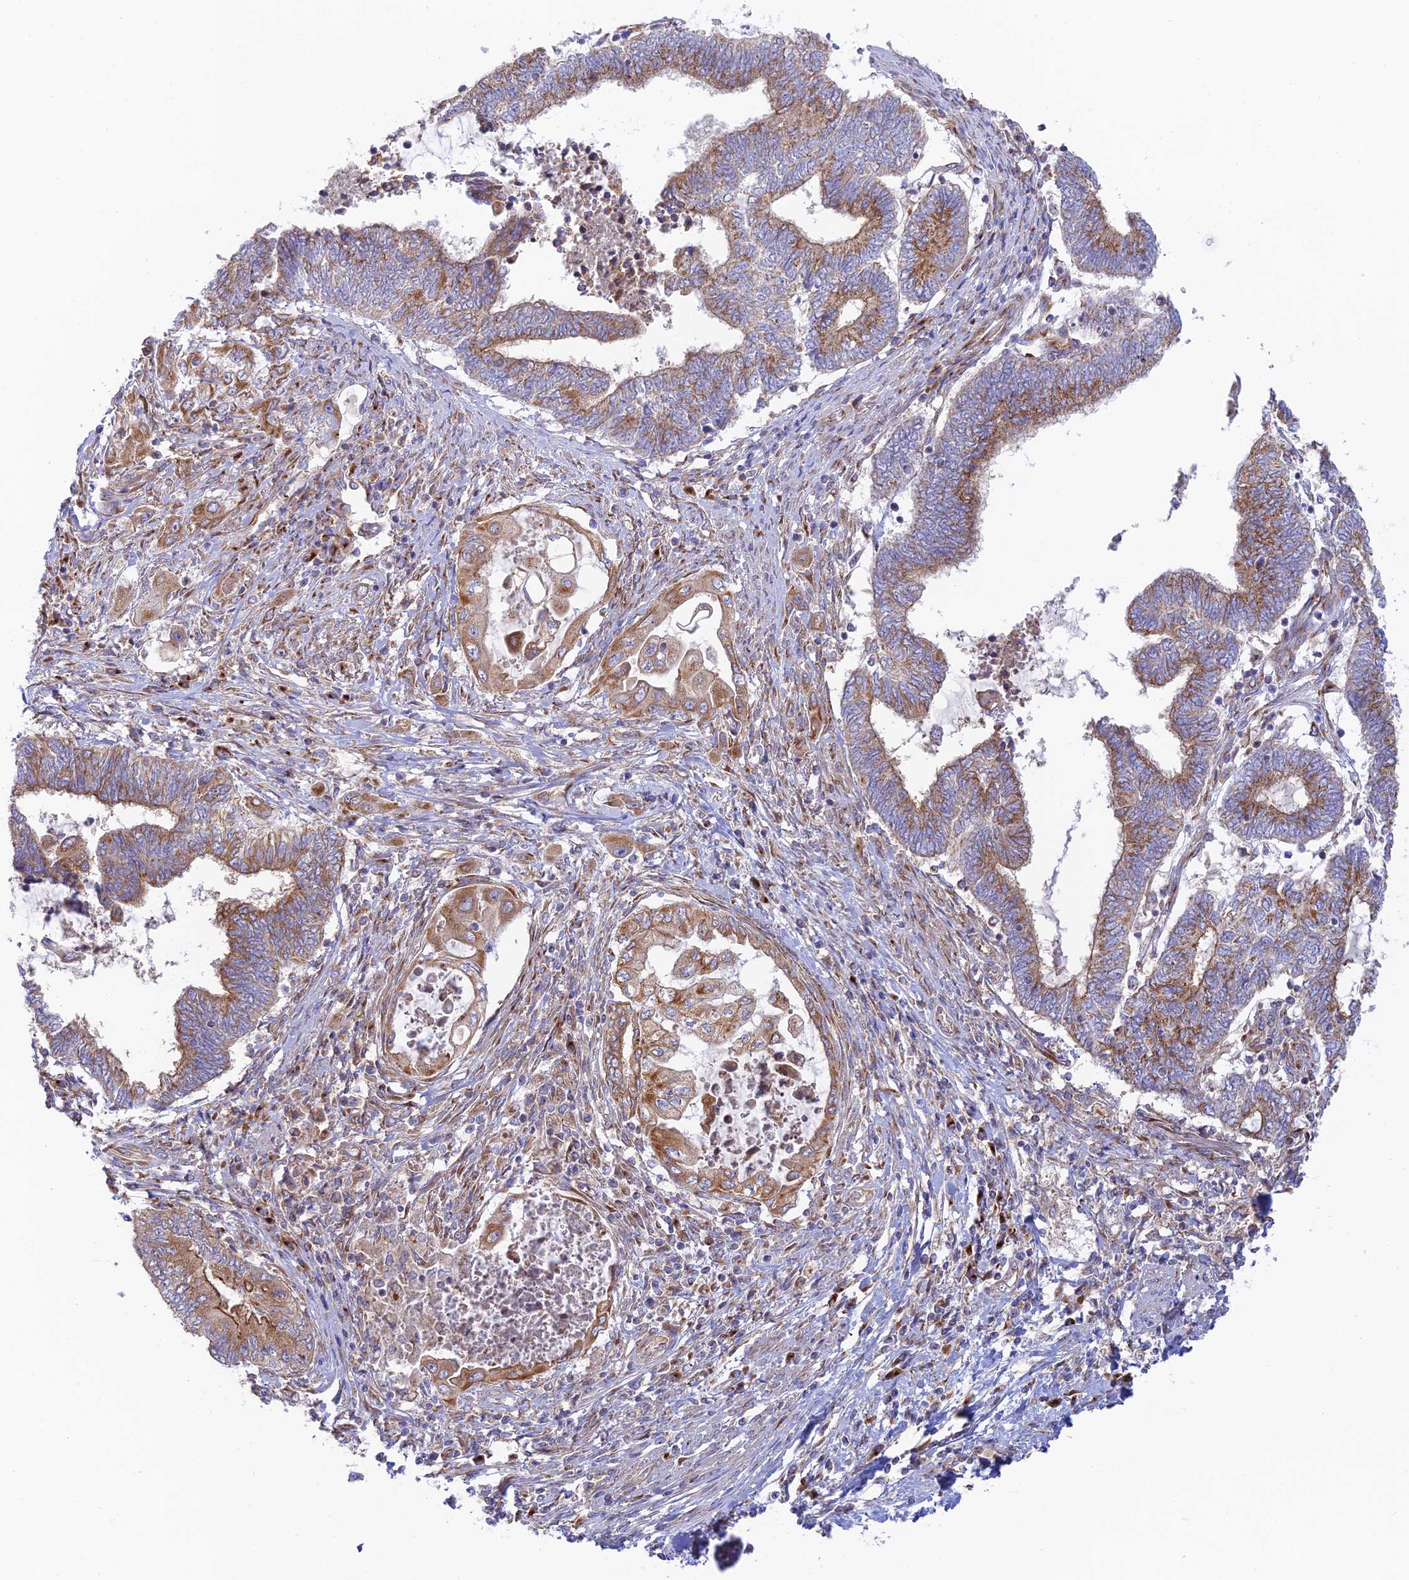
{"staining": {"intensity": "moderate", "quantity": ">75%", "location": "cytoplasmic/membranous"}, "tissue": "endometrial cancer", "cell_type": "Tumor cells", "image_type": "cancer", "snomed": [{"axis": "morphology", "description": "Adenocarcinoma, NOS"}, {"axis": "topography", "description": "Uterus"}, {"axis": "topography", "description": "Endometrium"}], "caption": "This is an image of immunohistochemistry staining of endometrial cancer (adenocarcinoma), which shows moderate positivity in the cytoplasmic/membranous of tumor cells.", "gene": "GOLGA3", "patient": {"sex": "female", "age": 70}}